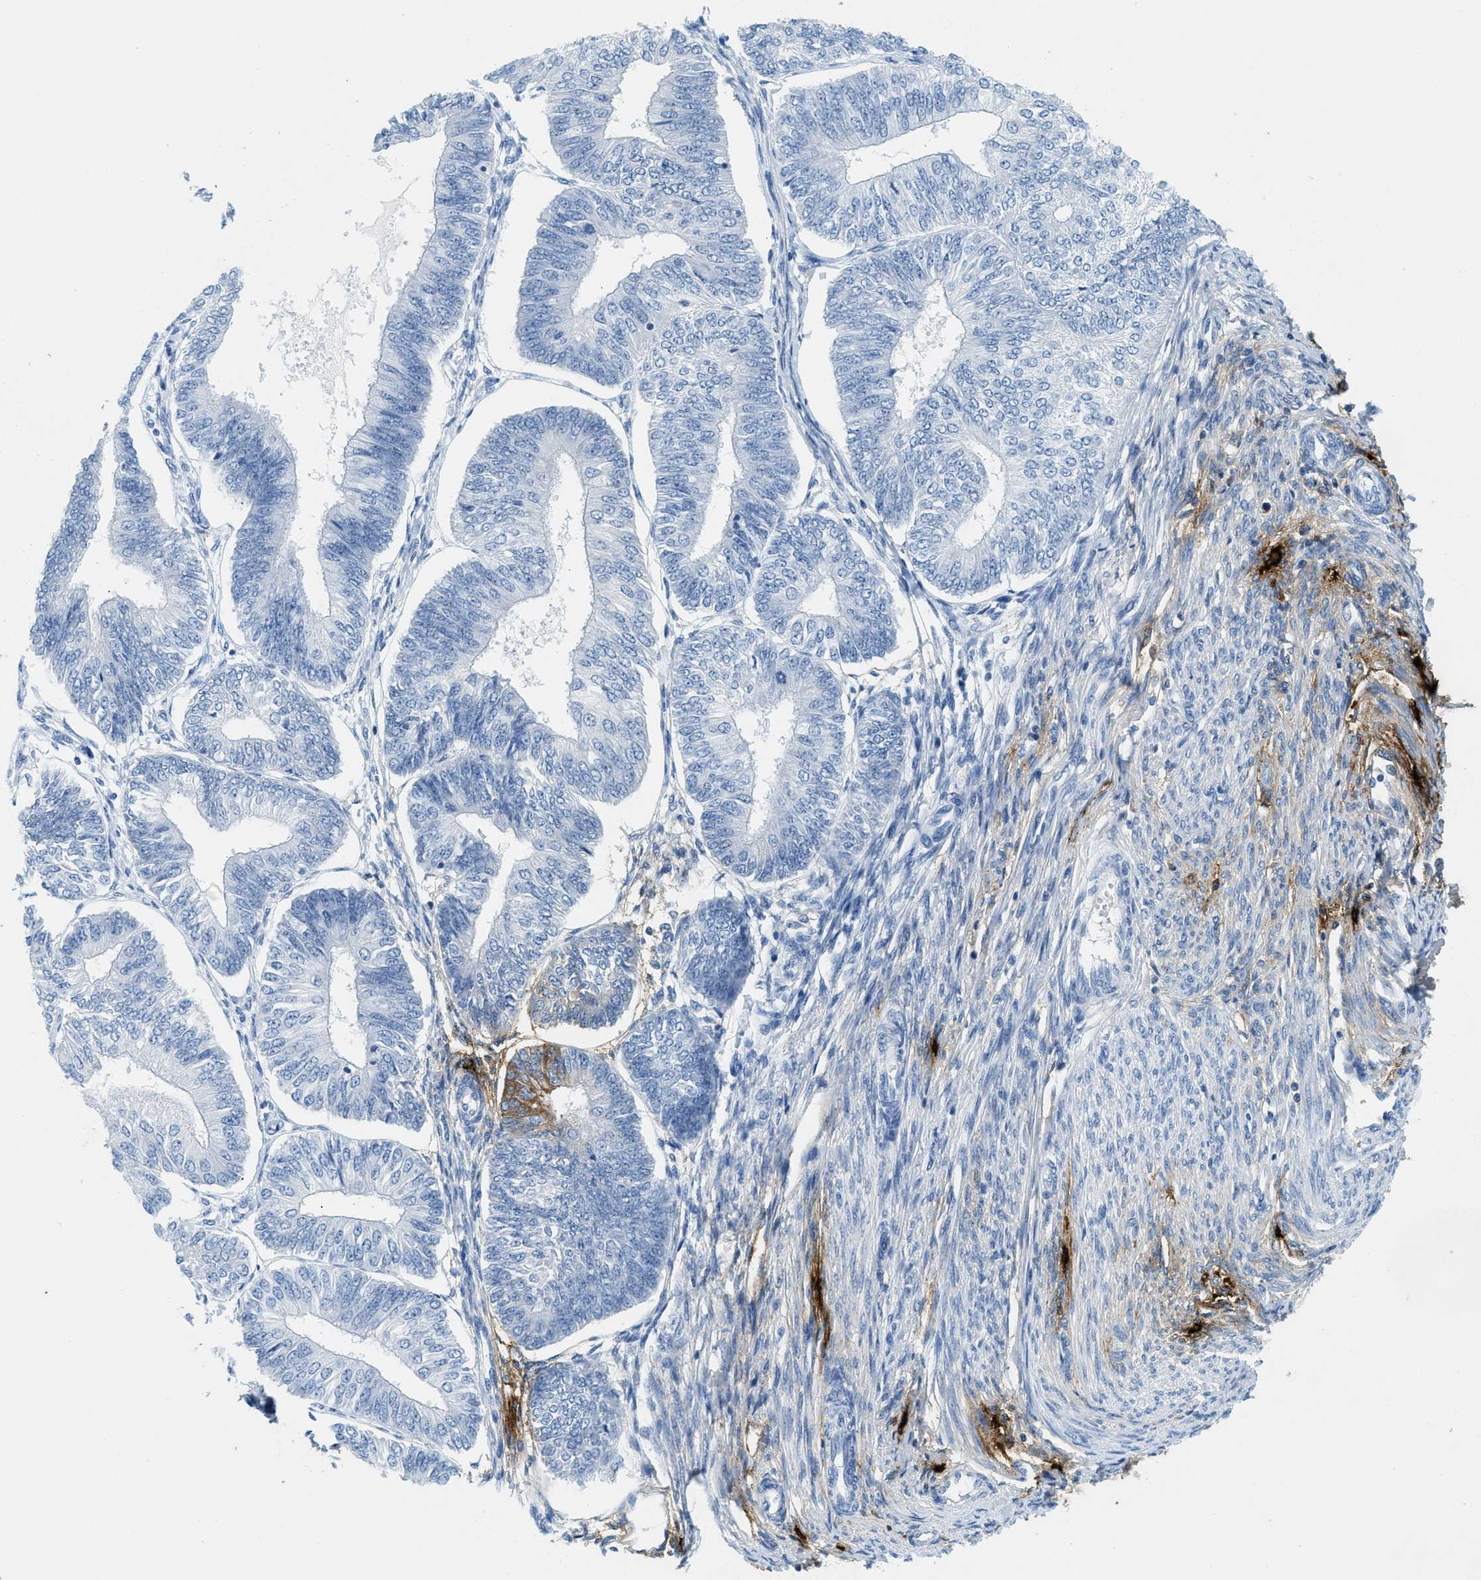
{"staining": {"intensity": "moderate", "quantity": "<25%", "location": "cytoplasmic/membranous"}, "tissue": "endometrial cancer", "cell_type": "Tumor cells", "image_type": "cancer", "snomed": [{"axis": "morphology", "description": "Adenocarcinoma, NOS"}, {"axis": "topography", "description": "Endometrium"}], "caption": "DAB (3,3'-diaminobenzidine) immunohistochemical staining of adenocarcinoma (endometrial) displays moderate cytoplasmic/membranous protein positivity in approximately <25% of tumor cells.", "gene": "TPSAB1", "patient": {"sex": "female", "age": 58}}